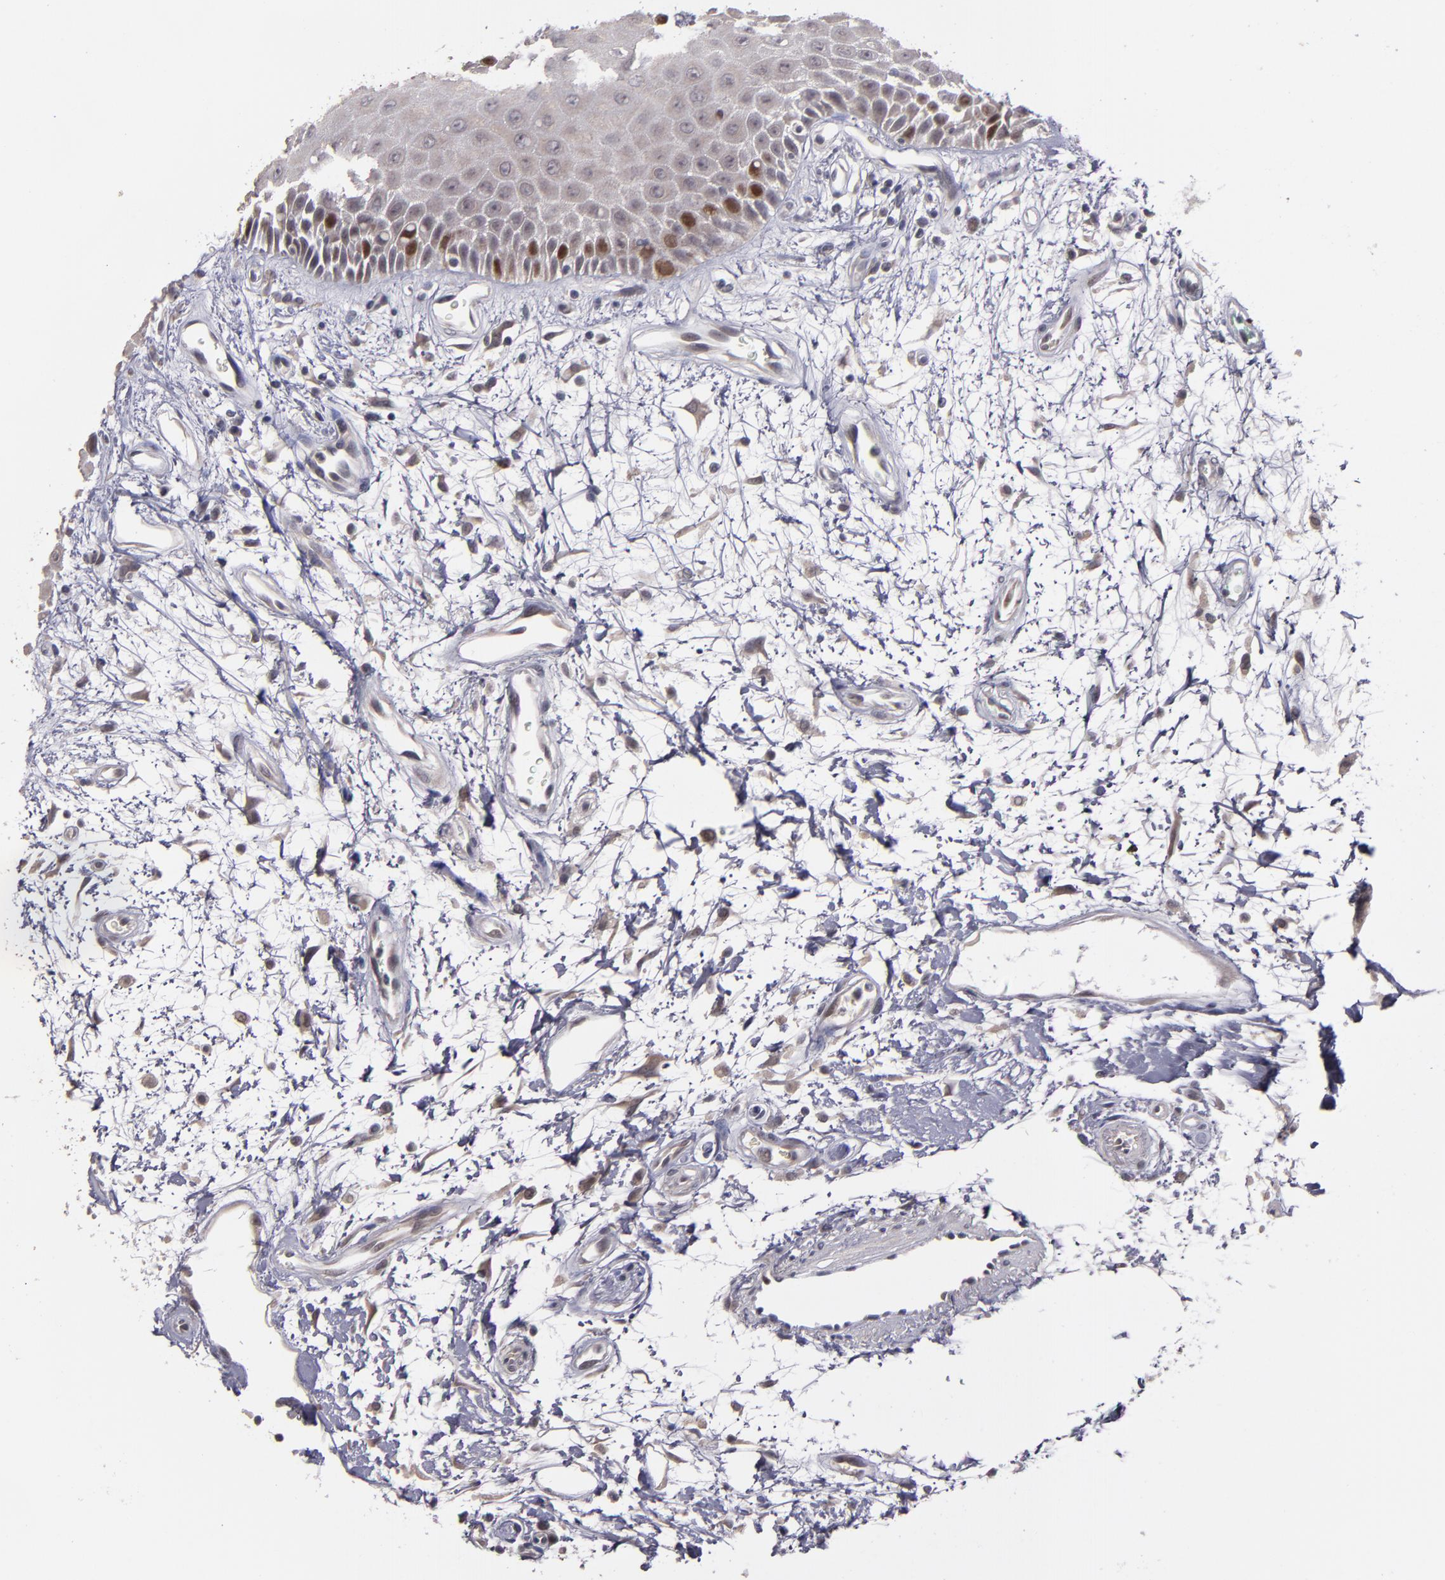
{"staining": {"intensity": "strong", "quantity": "<25%", "location": "nuclear"}, "tissue": "oral mucosa", "cell_type": "Squamous epithelial cells", "image_type": "normal", "snomed": [{"axis": "morphology", "description": "Normal tissue, NOS"}, {"axis": "morphology", "description": "Squamous cell carcinoma, NOS"}, {"axis": "topography", "description": "Skeletal muscle"}, {"axis": "topography", "description": "Oral tissue"}, {"axis": "topography", "description": "Head-Neck"}], "caption": "Immunohistochemical staining of unremarkable oral mucosa shows medium levels of strong nuclear staining in approximately <25% of squamous epithelial cells. The staining is performed using DAB (3,3'-diaminobenzidine) brown chromogen to label protein expression. The nuclei are counter-stained blue using hematoxylin.", "gene": "CDC7", "patient": {"sex": "female", "age": 84}}